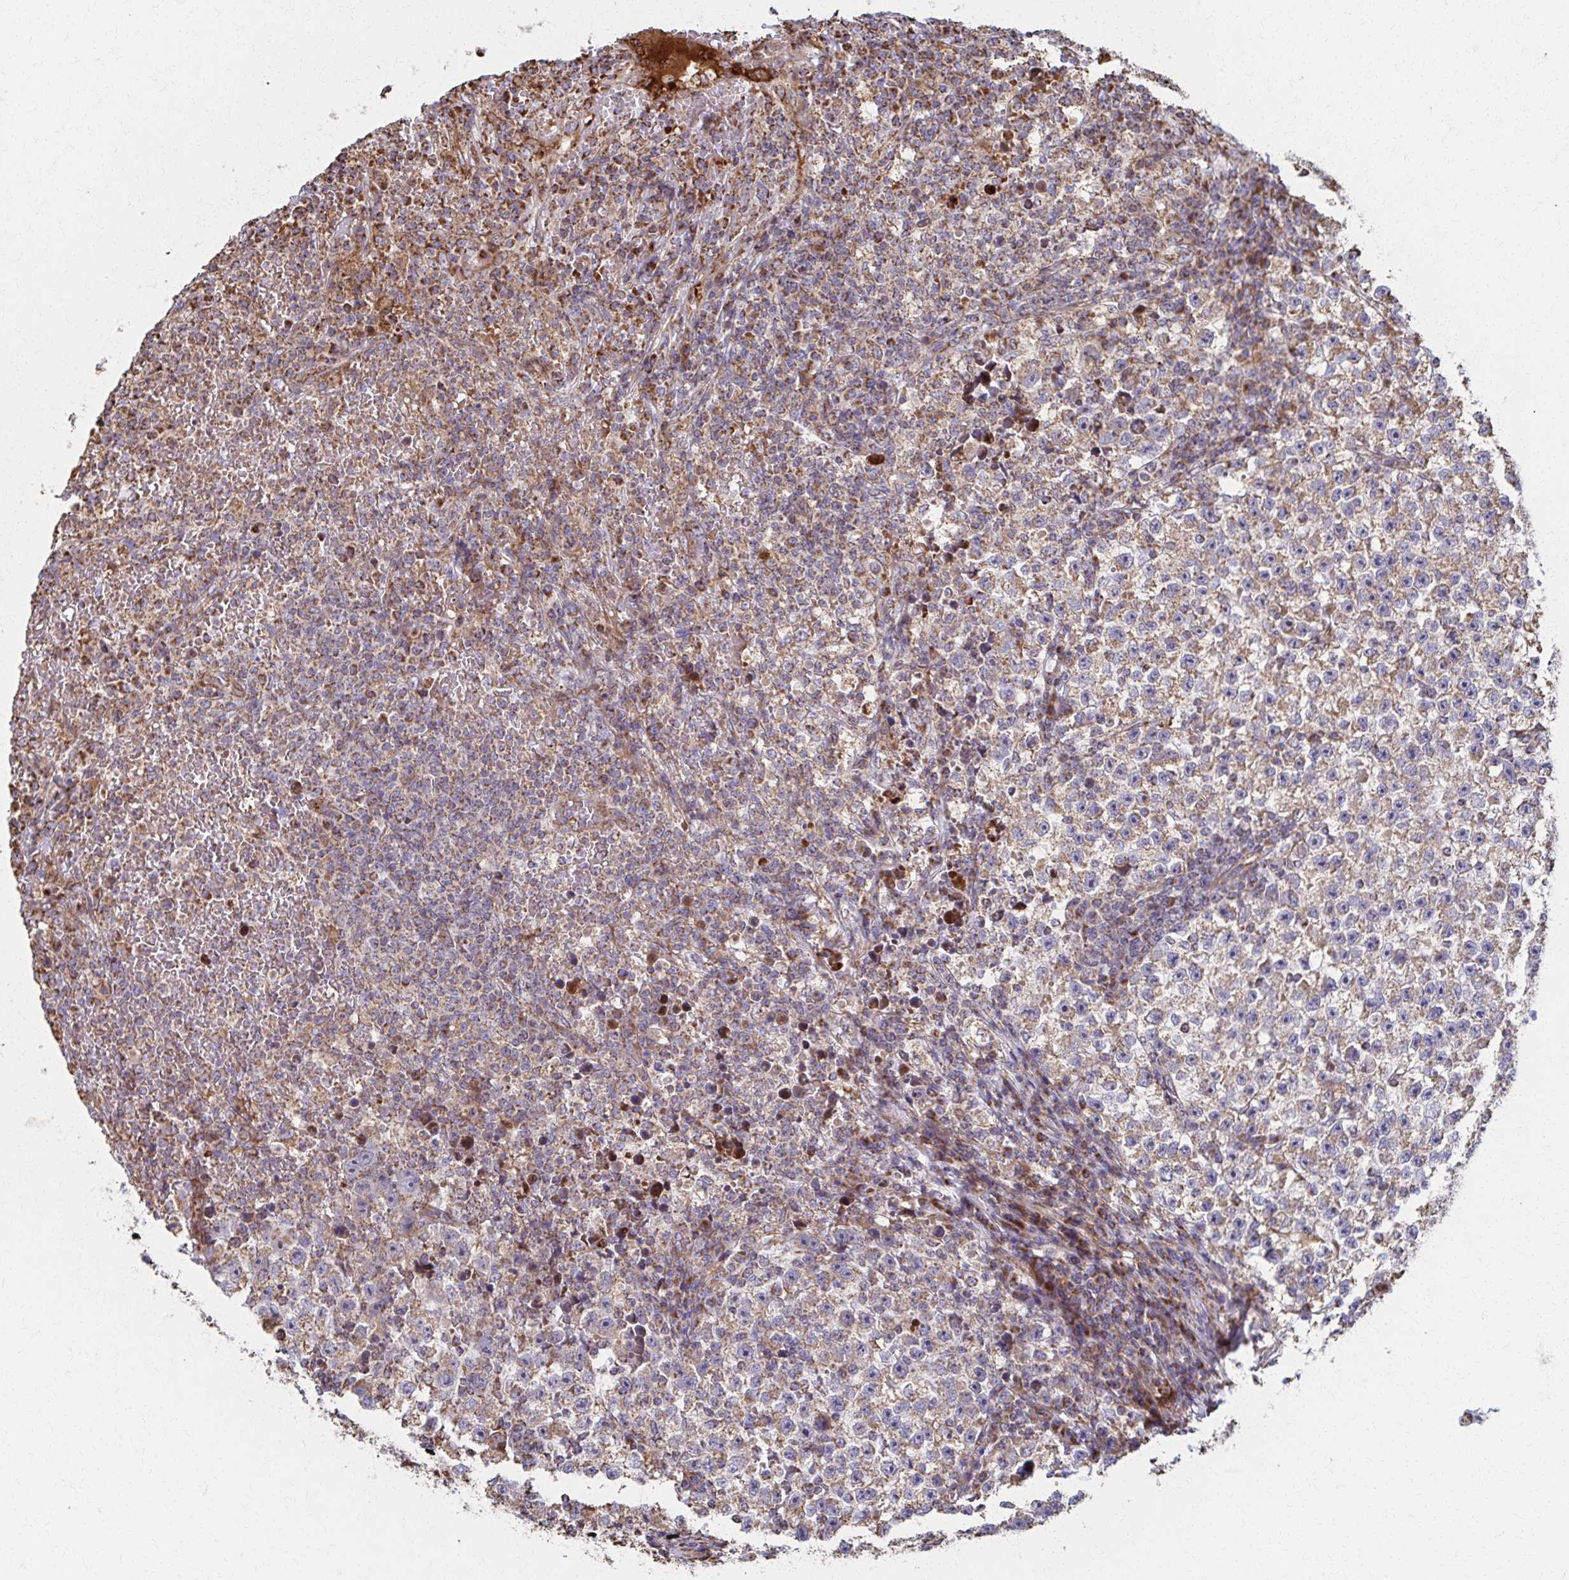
{"staining": {"intensity": "moderate", "quantity": ">75%", "location": "cytoplasmic/membranous"}, "tissue": "testis cancer", "cell_type": "Tumor cells", "image_type": "cancer", "snomed": [{"axis": "morphology", "description": "Seminoma, NOS"}, {"axis": "topography", "description": "Testis"}], "caption": "IHC histopathology image of human seminoma (testis) stained for a protein (brown), which exhibits medium levels of moderate cytoplasmic/membranous positivity in about >75% of tumor cells.", "gene": "SAT1", "patient": {"sex": "male", "age": 22}}